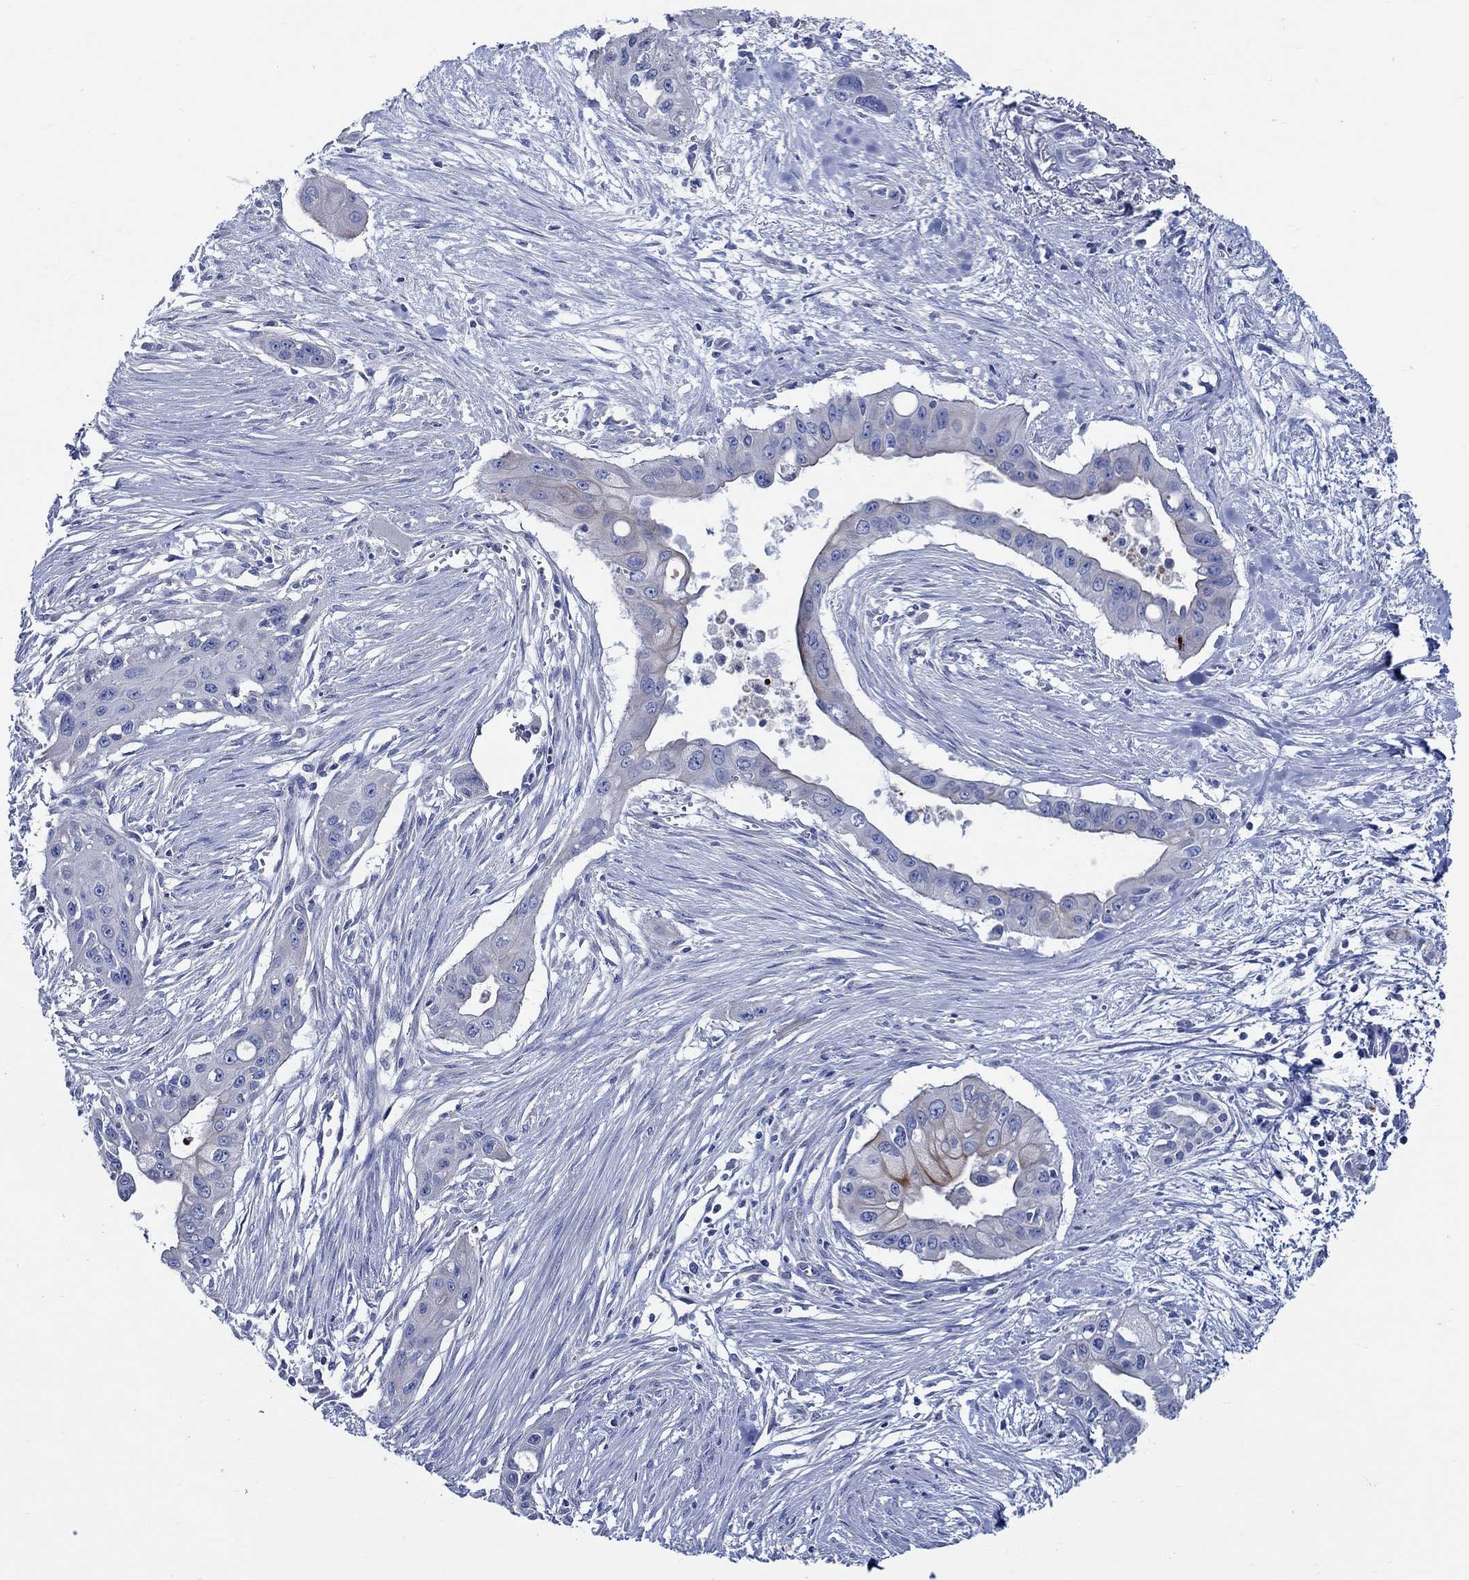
{"staining": {"intensity": "negative", "quantity": "none", "location": "none"}, "tissue": "pancreatic cancer", "cell_type": "Tumor cells", "image_type": "cancer", "snomed": [{"axis": "morphology", "description": "Adenocarcinoma, NOS"}, {"axis": "topography", "description": "Pancreas"}], "caption": "Immunohistochemistry (IHC) micrograph of neoplastic tissue: human pancreatic cancer (adenocarcinoma) stained with DAB demonstrates no significant protein staining in tumor cells.", "gene": "SKOR1", "patient": {"sex": "male", "age": 60}}